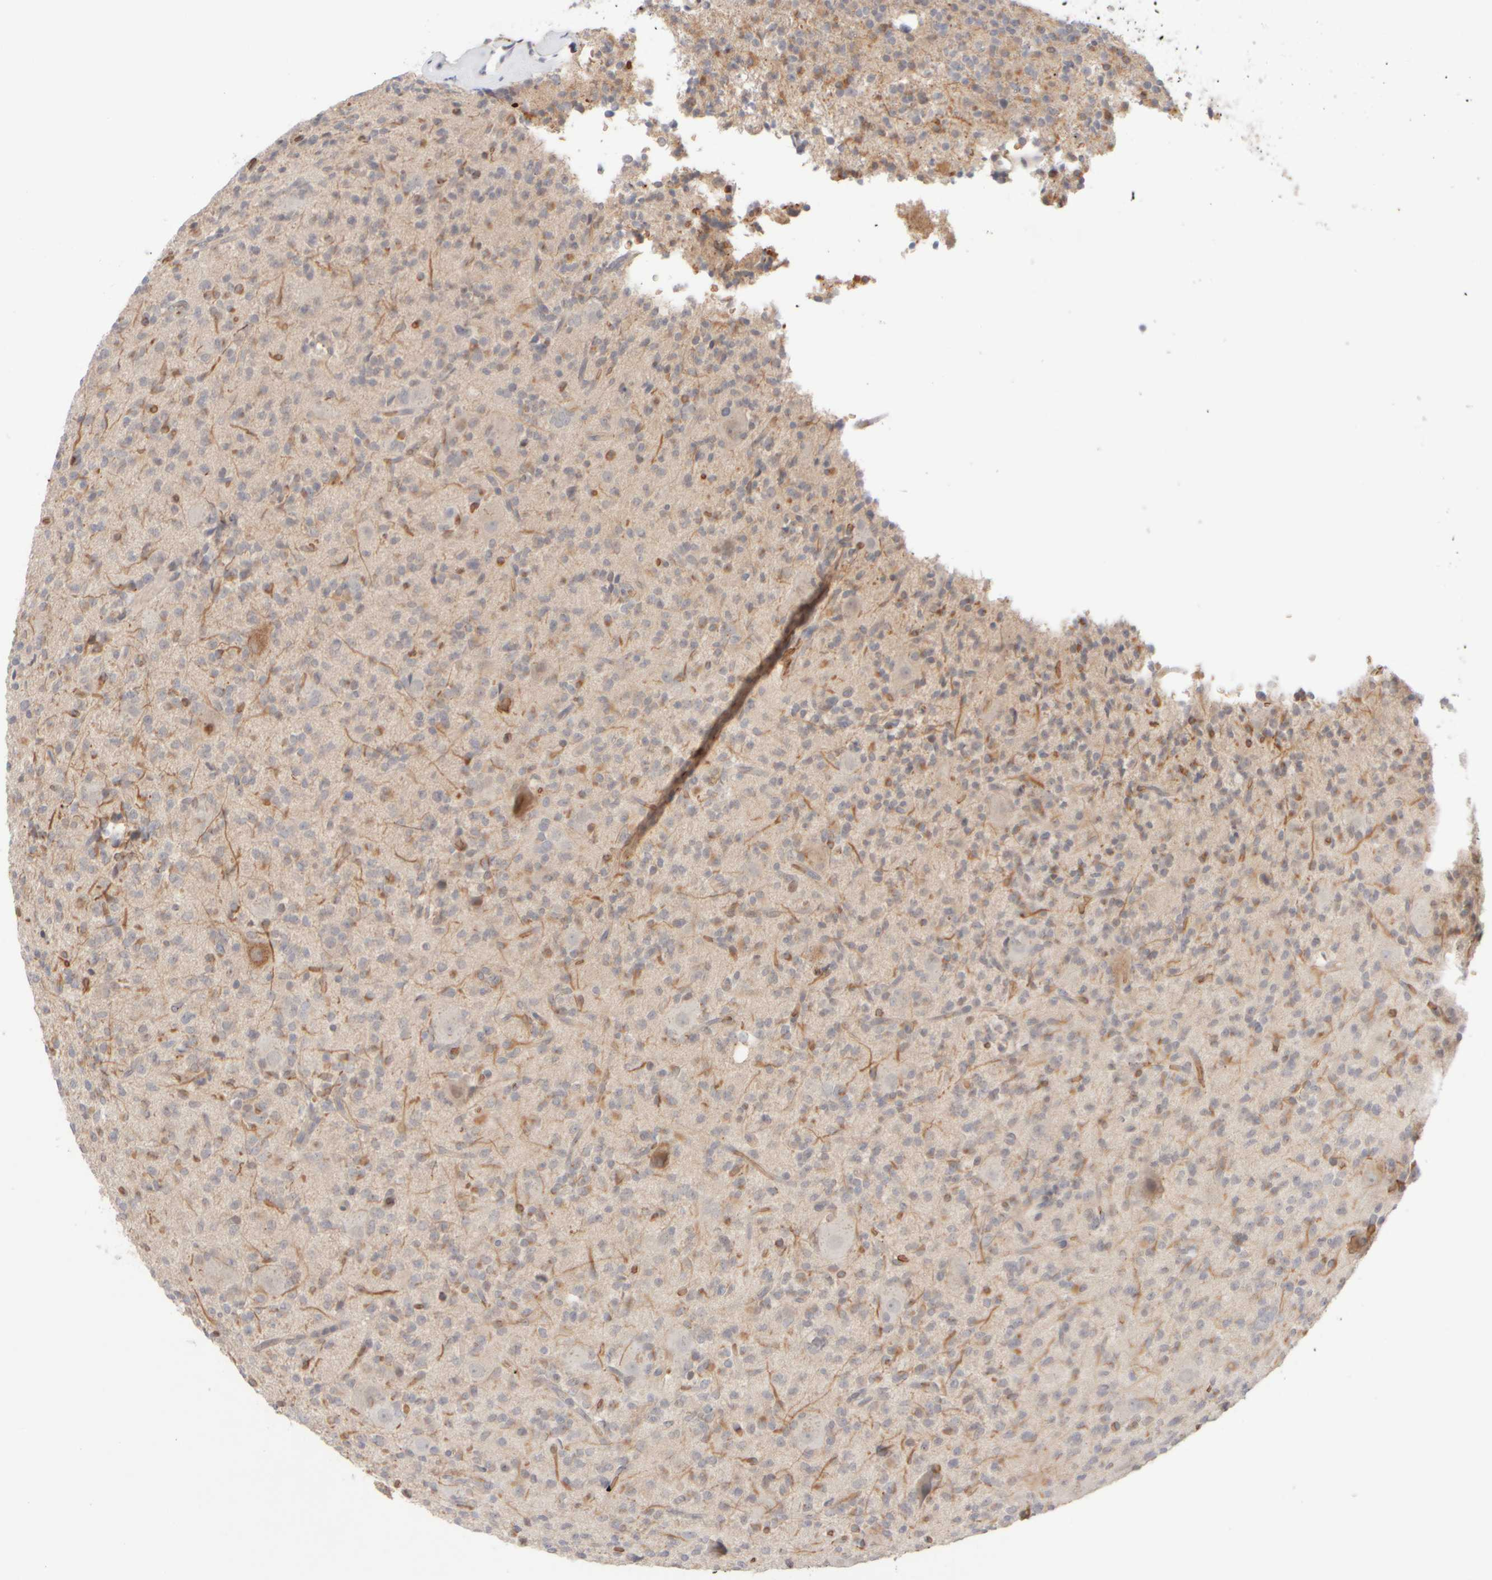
{"staining": {"intensity": "negative", "quantity": "none", "location": "none"}, "tissue": "glioma", "cell_type": "Tumor cells", "image_type": "cancer", "snomed": [{"axis": "morphology", "description": "Glioma, malignant, High grade"}, {"axis": "topography", "description": "Brain"}], "caption": "Tumor cells show no significant staining in malignant glioma (high-grade). (DAB (3,3'-diaminobenzidine) immunohistochemistry (IHC), high magnification).", "gene": "MST1", "patient": {"sex": "male", "age": 34}}